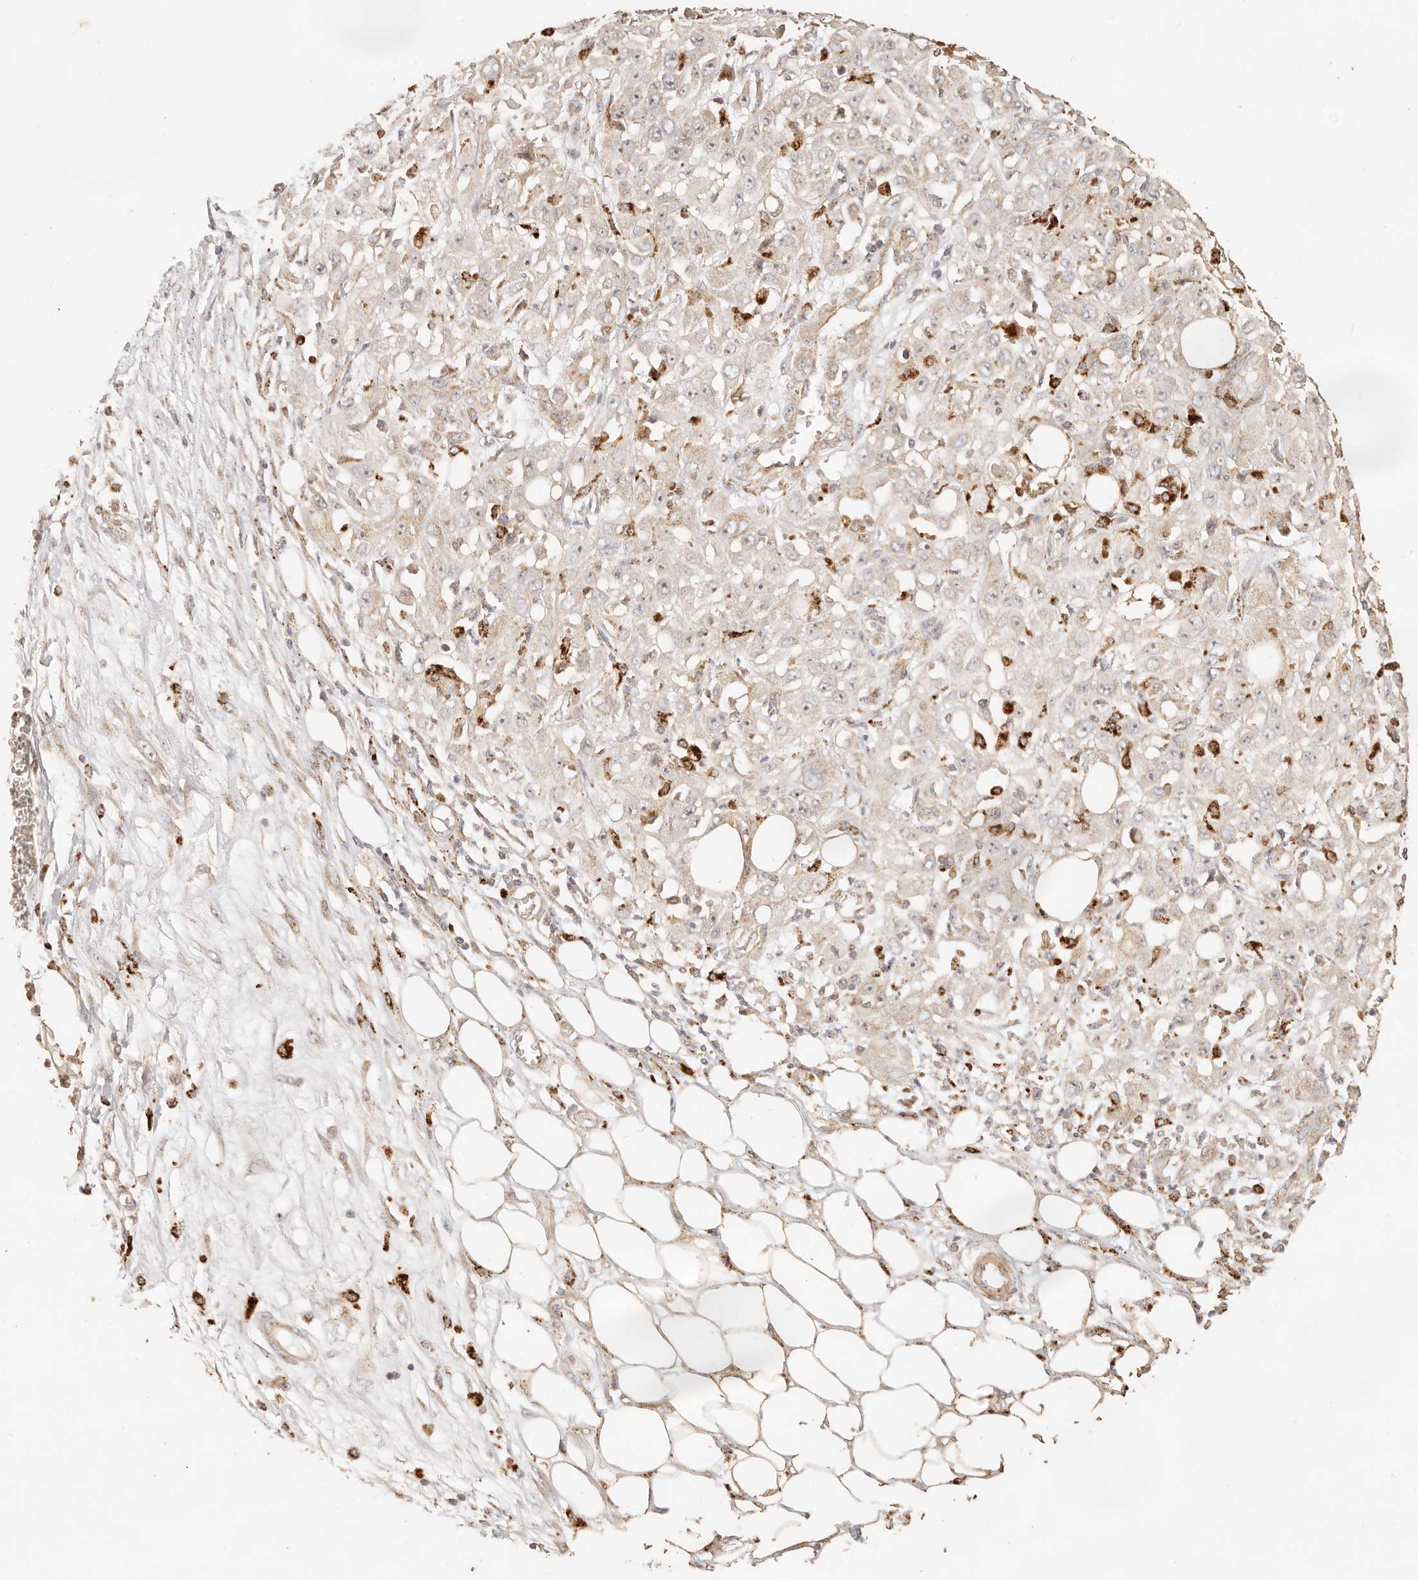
{"staining": {"intensity": "negative", "quantity": "none", "location": "none"}, "tissue": "skin cancer", "cell_type": "Tumor cells", "image_type": "cancer", "snomed": [{"axis": "morphology", "description": "Squamous cell carcinoma, NOS"}, {"axis": "morphology", "description": "Squamous cell carcinoma, metastatic, NOS"}, {"axis": "topography", "description": "Skin"}, {"axis": "topography", "description": "Lymph node"}], "caption": "This image is of skin metastatic squamous cell carcinoma stained with immunohistochemistry (IHC) to label a protein in brown with the nuclei are counter-stained blue. There is no expression in tumor cells.", "gene": "PTPN22", "patient": {"sex": "male", "age": 75}}